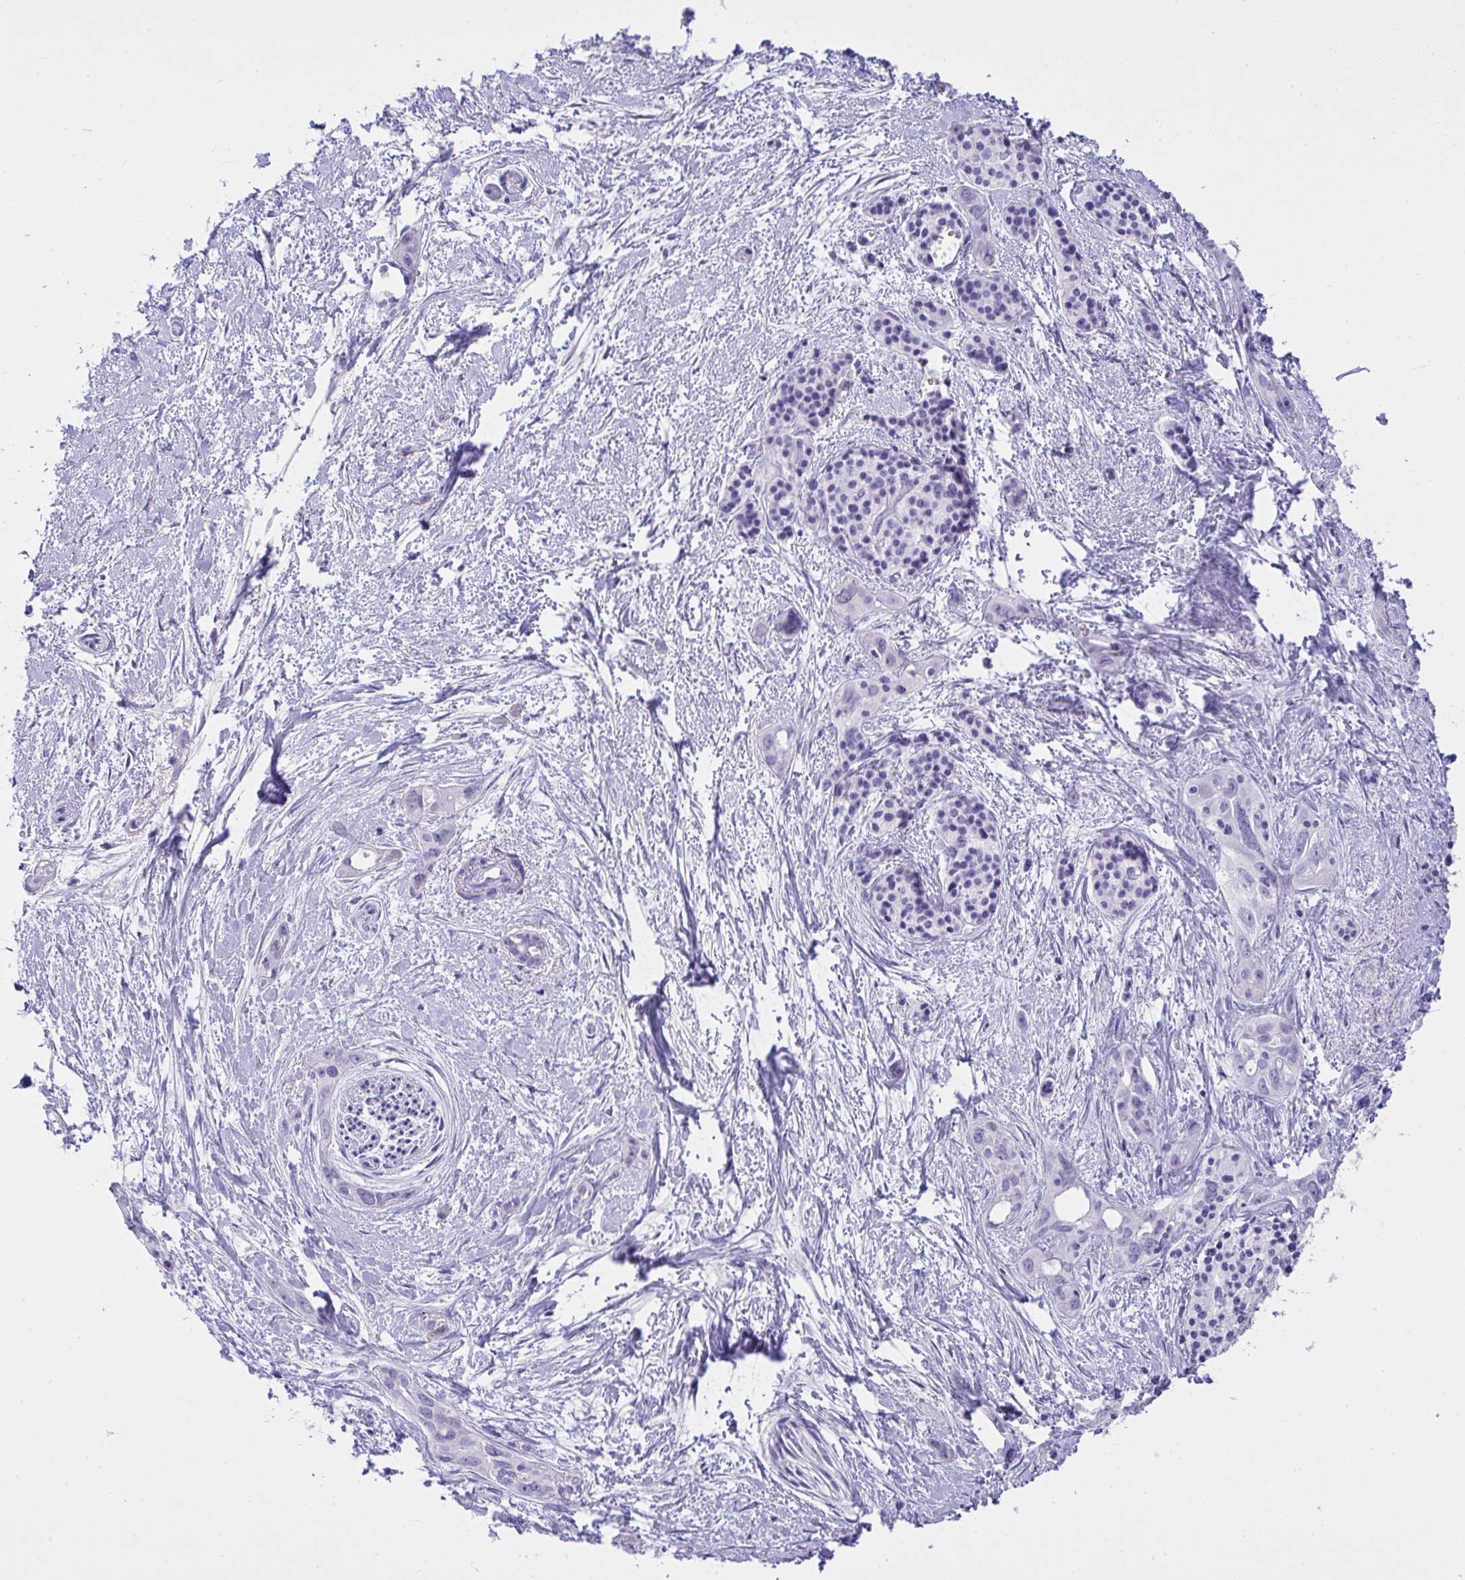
{"staining": {"intensity": "negative", "quantity": "none", "location": "none"}, "tissue": "pancreatic cancer", "cell_type": "Tumor cells", "image_type": "cancer", "snomed": [{"axis": "morphology", "description": "Adenocarcinoma, NOS"}, {"axis": "topography", "description": "Pancreas"}], "caption": "The image exhibits no staining of tumor cells in pancreatic adenocarcinoma.", "gene": "AKR1D1", "patient": {"sex": "female", "age": 50}}